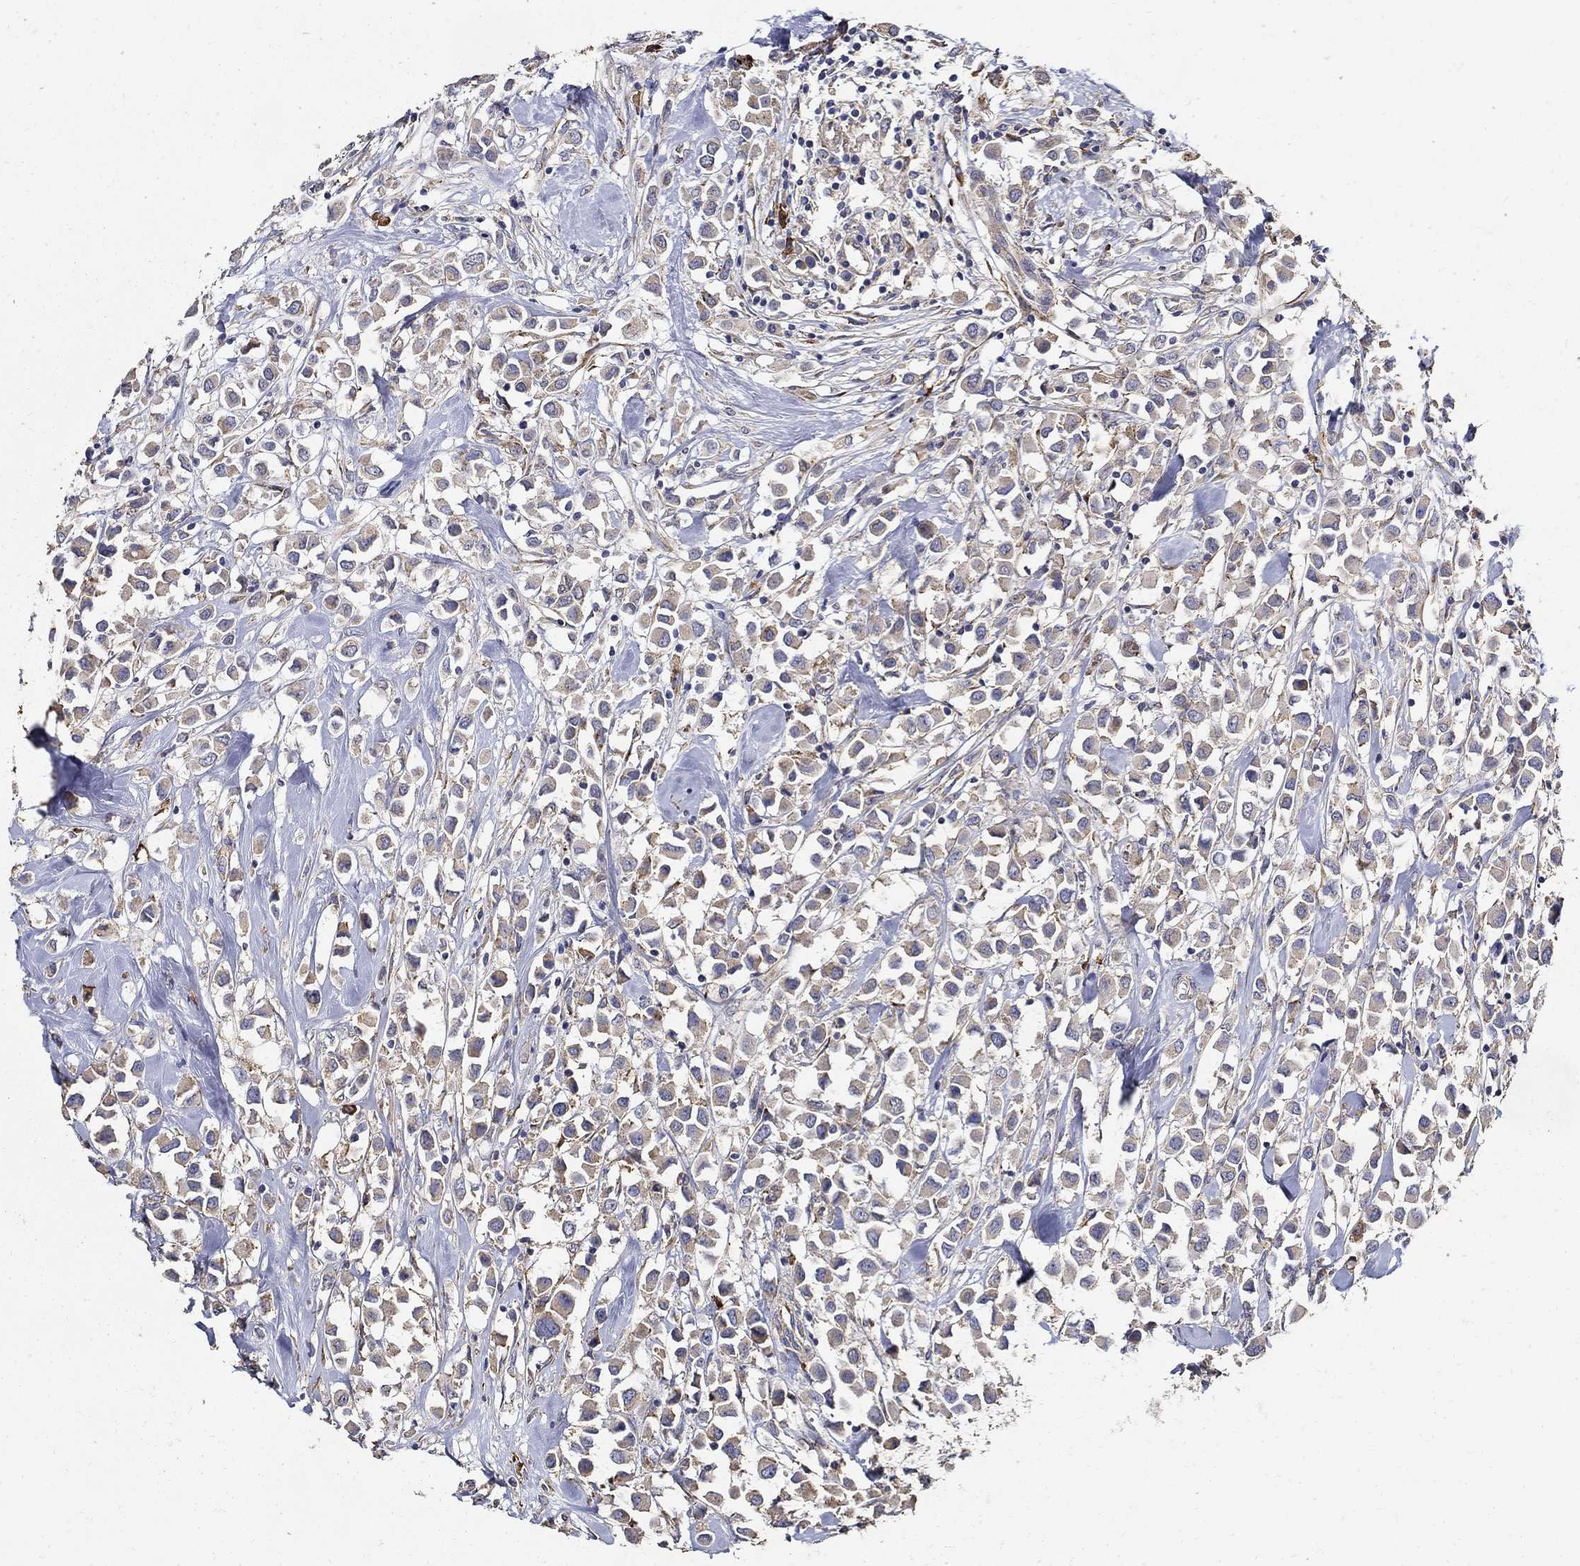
{"staining": {"intensity": "weak", "quantity": "25%-75%", "location": "cytoplasmic/membranous"}, "tissue": "breast cancer", "cell_type": "Tumor cells", "image_type": "cancer", "snomed": [{"axis": "morphology", "description": "Duct carcinoma"}, {"axis": "topography", "description": "Breast"}], "caption": "Protein analysis of invasive ductal carcinoma (breast) tissue reveals weak cytoplasmic/membranous positivity in approximately 25%-75% of tumor cells. (DAB (3,3'-diaminobenzidine) IHC with brightfield microscopy, high magnification).", "gene": "EMILIN3", "patient": {"sex": "female", "age": 61}}